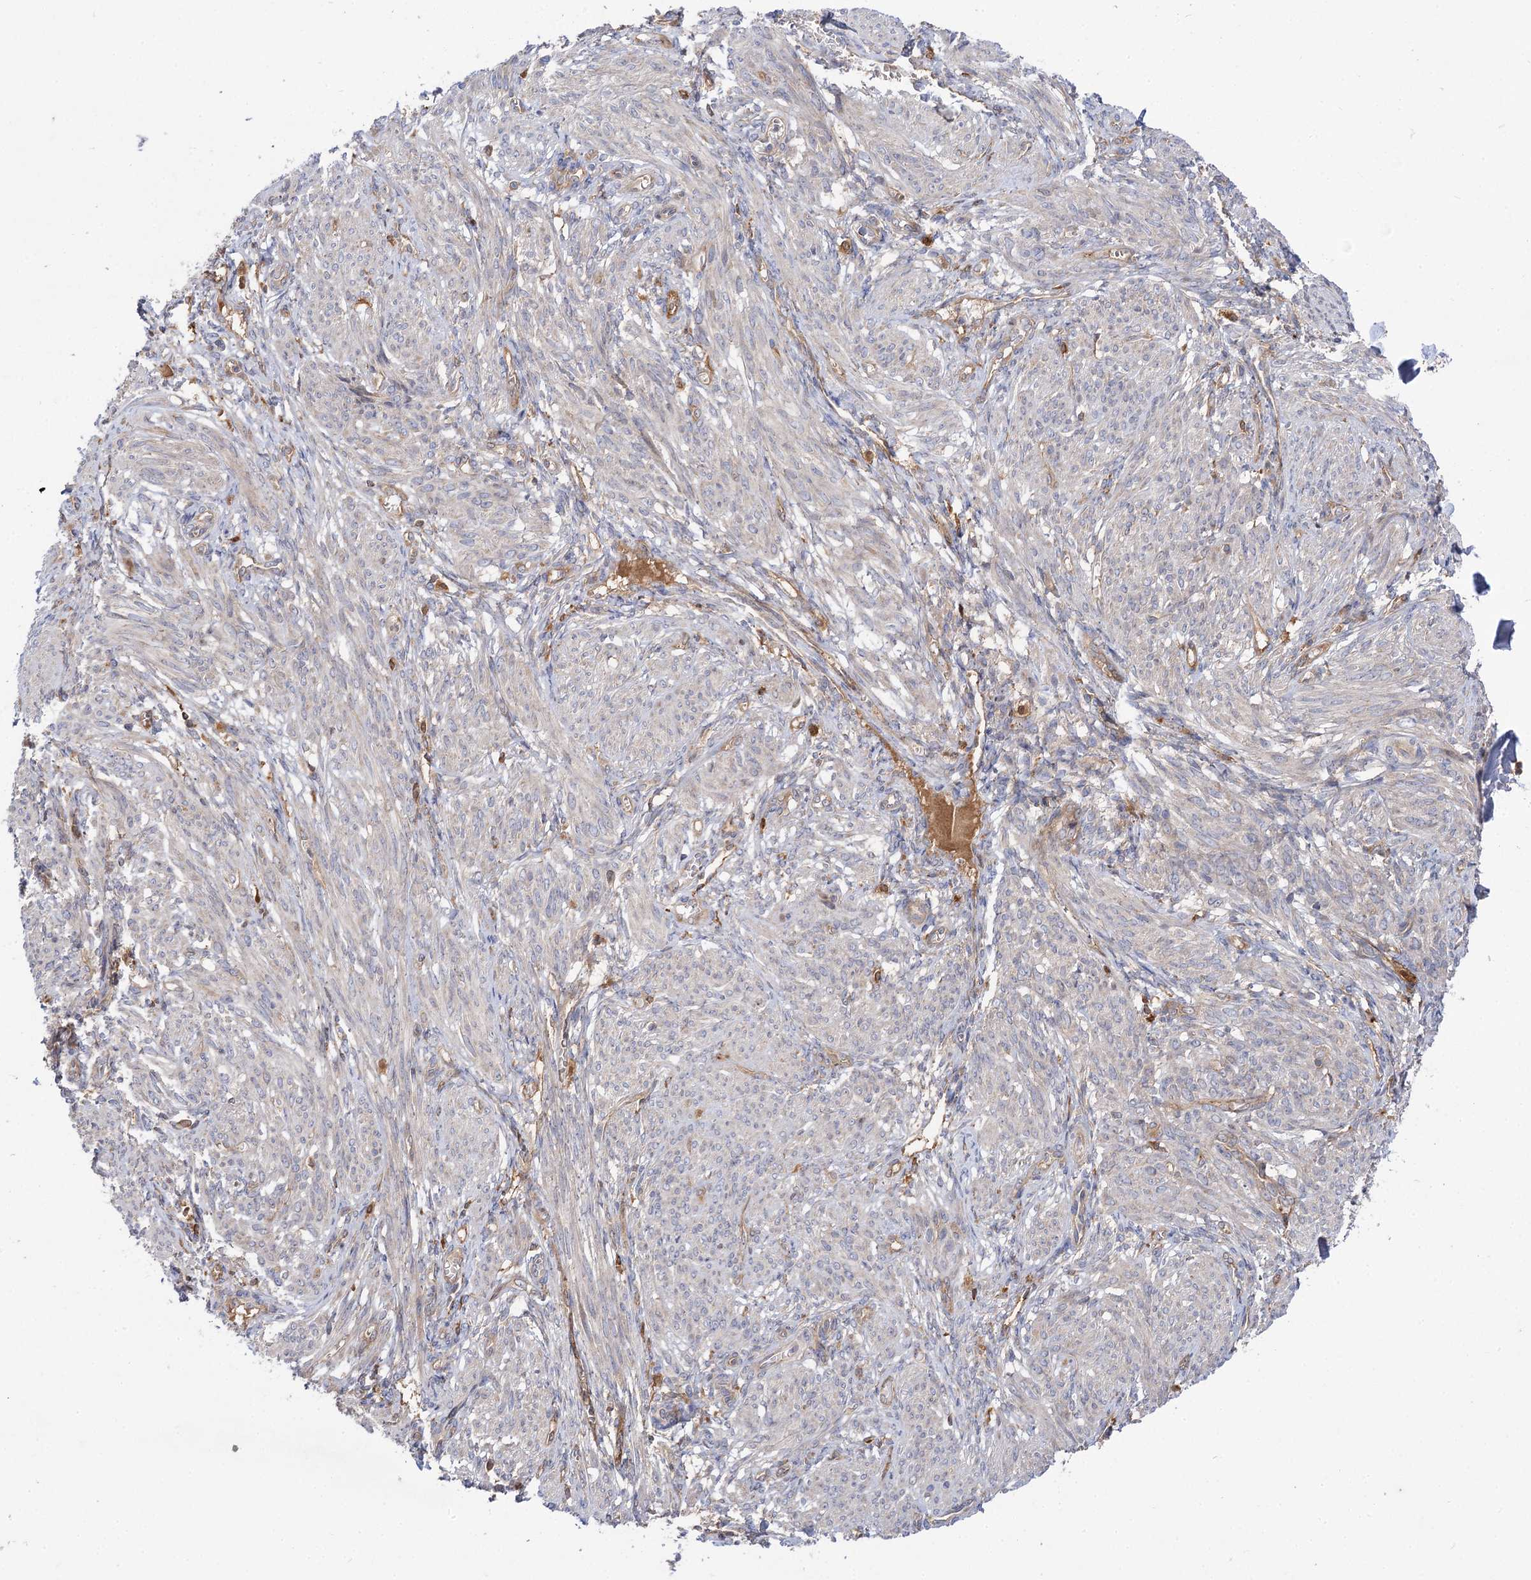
{"staining": {"intensity": "negative", "quantity": "none", "location": "none"}, "tissue": "smooth muscle", "cell_type": "Smooth muscle cells", "image_type": "normal", "snomed": [{"axis": "morphology", "description": "Normal tissue, NOS"}, {"axis": "topography", "description": "Smooth muscle"}], "caption": "Immunohistochemistry of benign human smooth muscle reveals no expression in smooth muscle cells. (DAB (3,3'-diaminobenzidine) immunohistochemistry (IHC), high magnification).", "gene": "PATL1", "patient": {"sex": "female", "age": 39}}